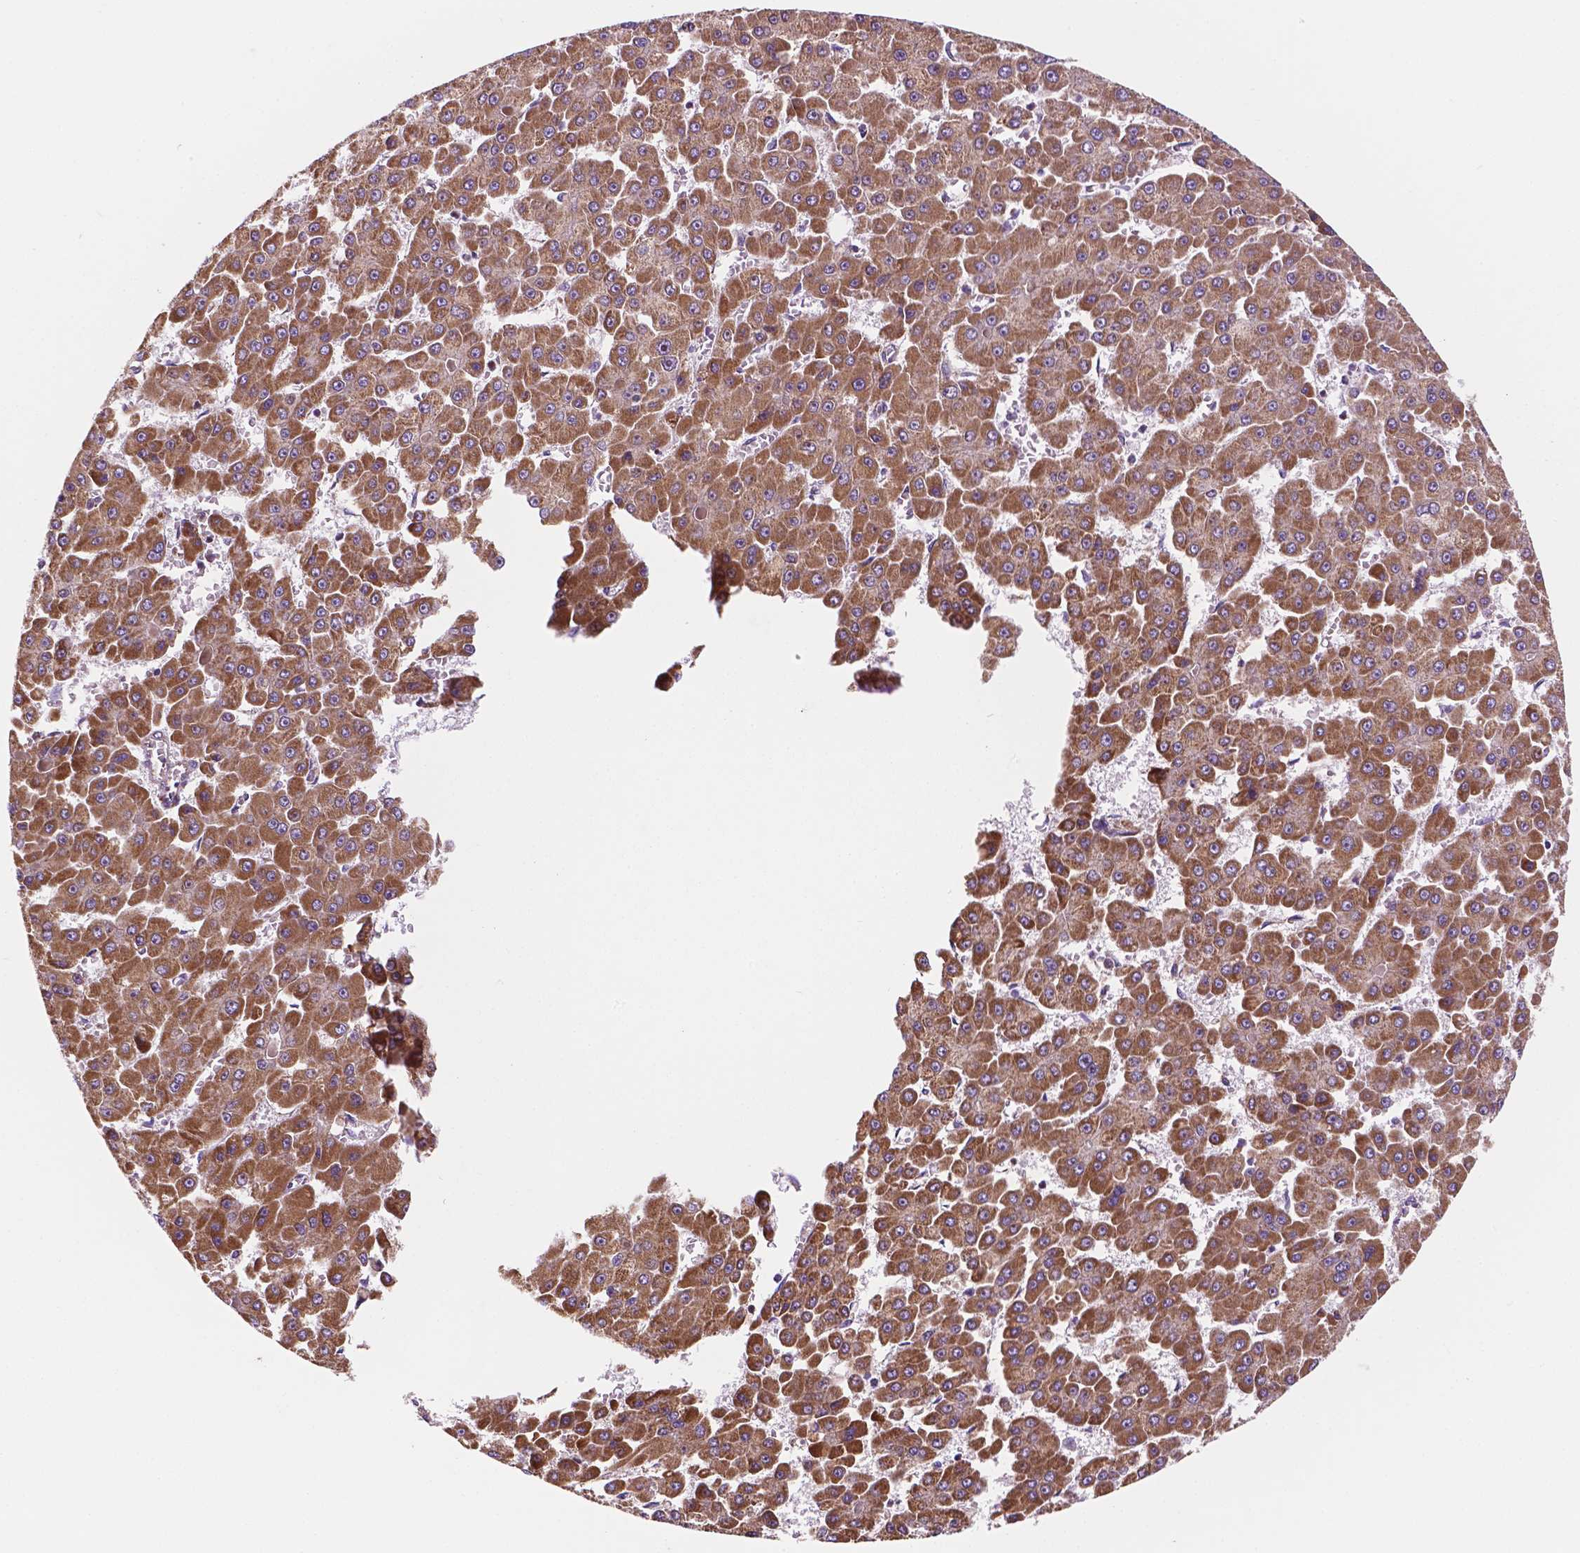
{"staining": {"intensity": "moderate", "quantity": ">75%", "location": "cytoplasmic/membranous"}, "tissue": "liver cancer", "cell_type": "Tumor cells", "image_type": "cancer", "snomed": [{"axis": "morphology", "description": "Carcinoma, Hepatocellular, NOS"}, {"axis": "topography", "description": "Liver"}], "caption": "About >75% of tumor cells in hepatocellular carcinoma (liver) show moderate cytoplasmic/membranous protein staining as visualized by brown immunohistochemical staining.", "gene": "GEMIN4", "patient": {"sex": "male", "age": 78}}